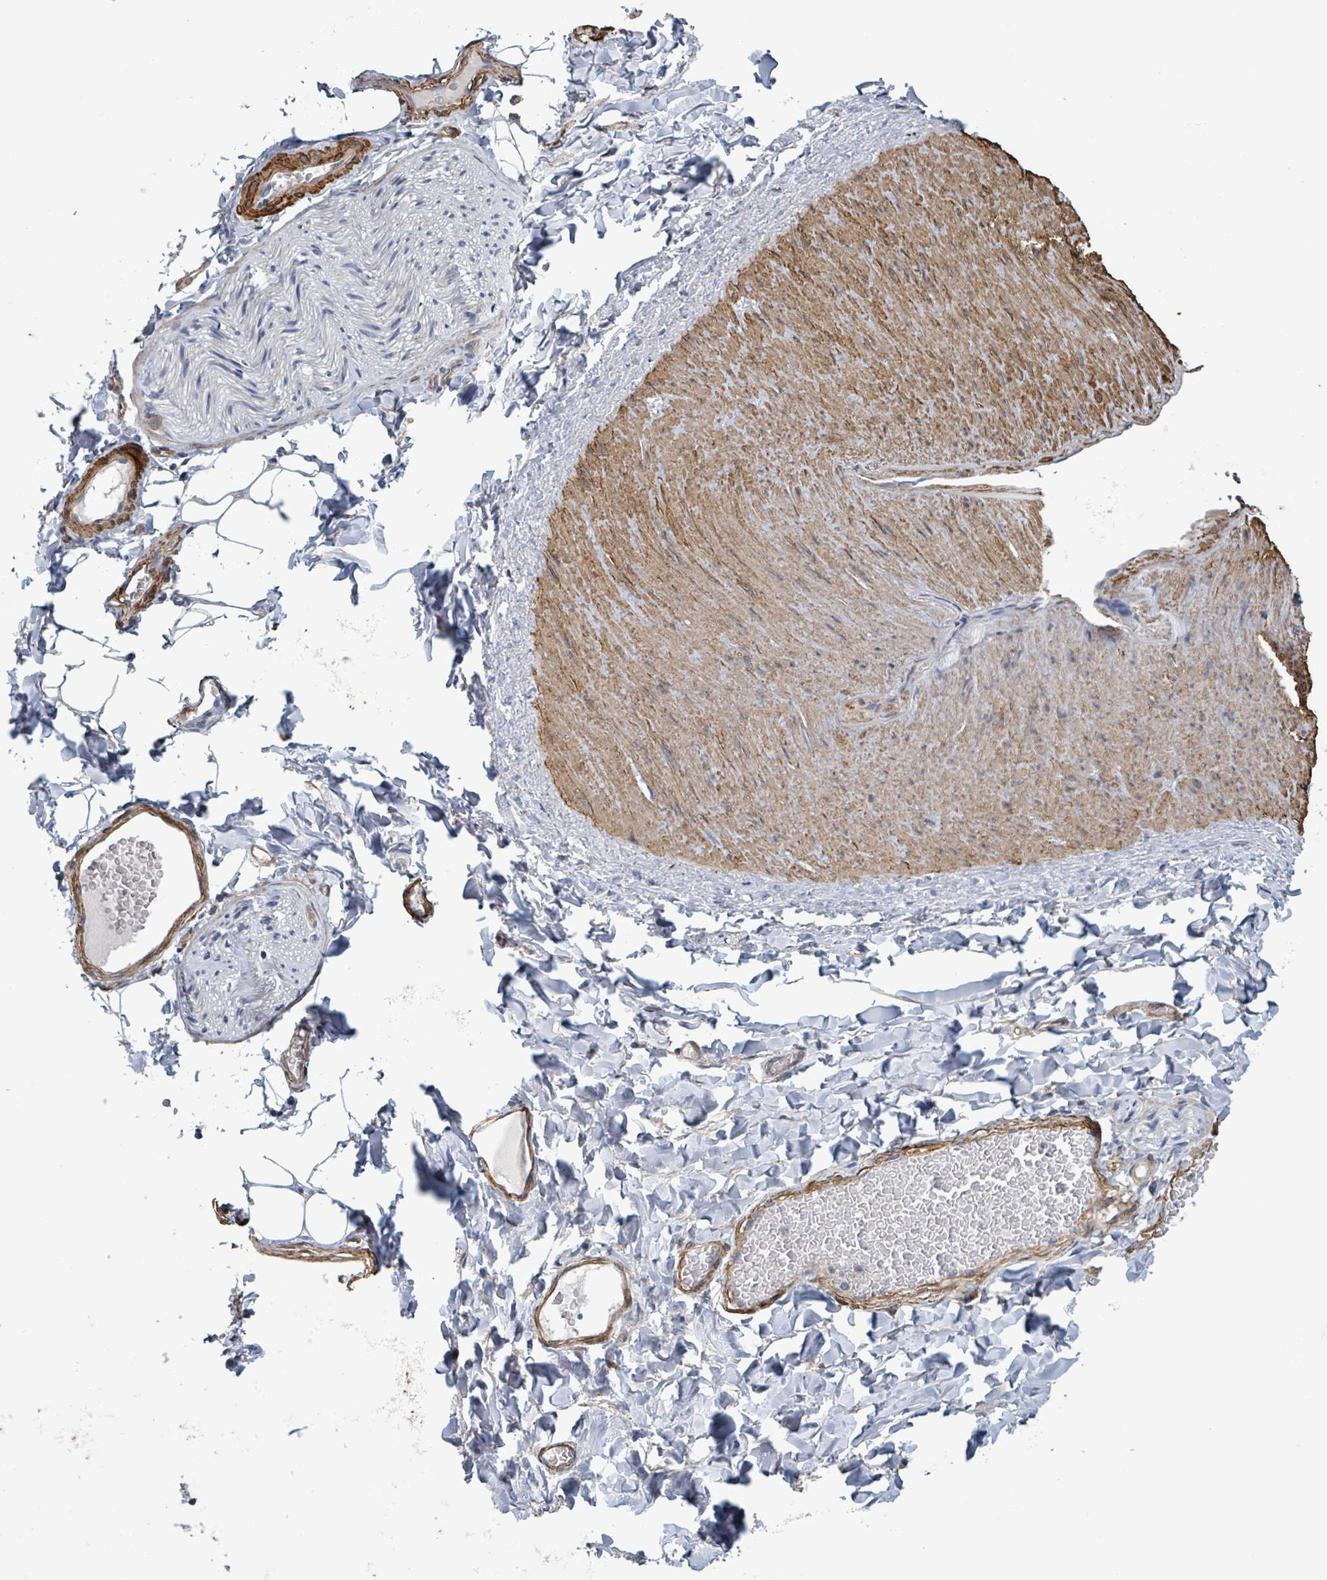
{"staining": {"intensity": "negative", "quantity": "none", "location": "none"}, "tissue": "adipose tissue", "cell_type": "Adipocytes", "image_type": "normal", "snomed": [{"axis": "morphology", "description": "Normal tissue, NOS"}, {"axis": "morphology", "description": "Carcinoma, NOS"}, {"axis": "topography", "description": "Pancreas"}, {"axis": "topography", "description": "Peripheral nerve tissue"}], "caption": "Protein analysis of unremarkable adipose tissue reveals no significant expression in adipocytes. (Immunohistochemistry, brightfield microscopy, high magnification).", "gene": "ADCK1", "patient": {"sex": "female", "age": 29}}